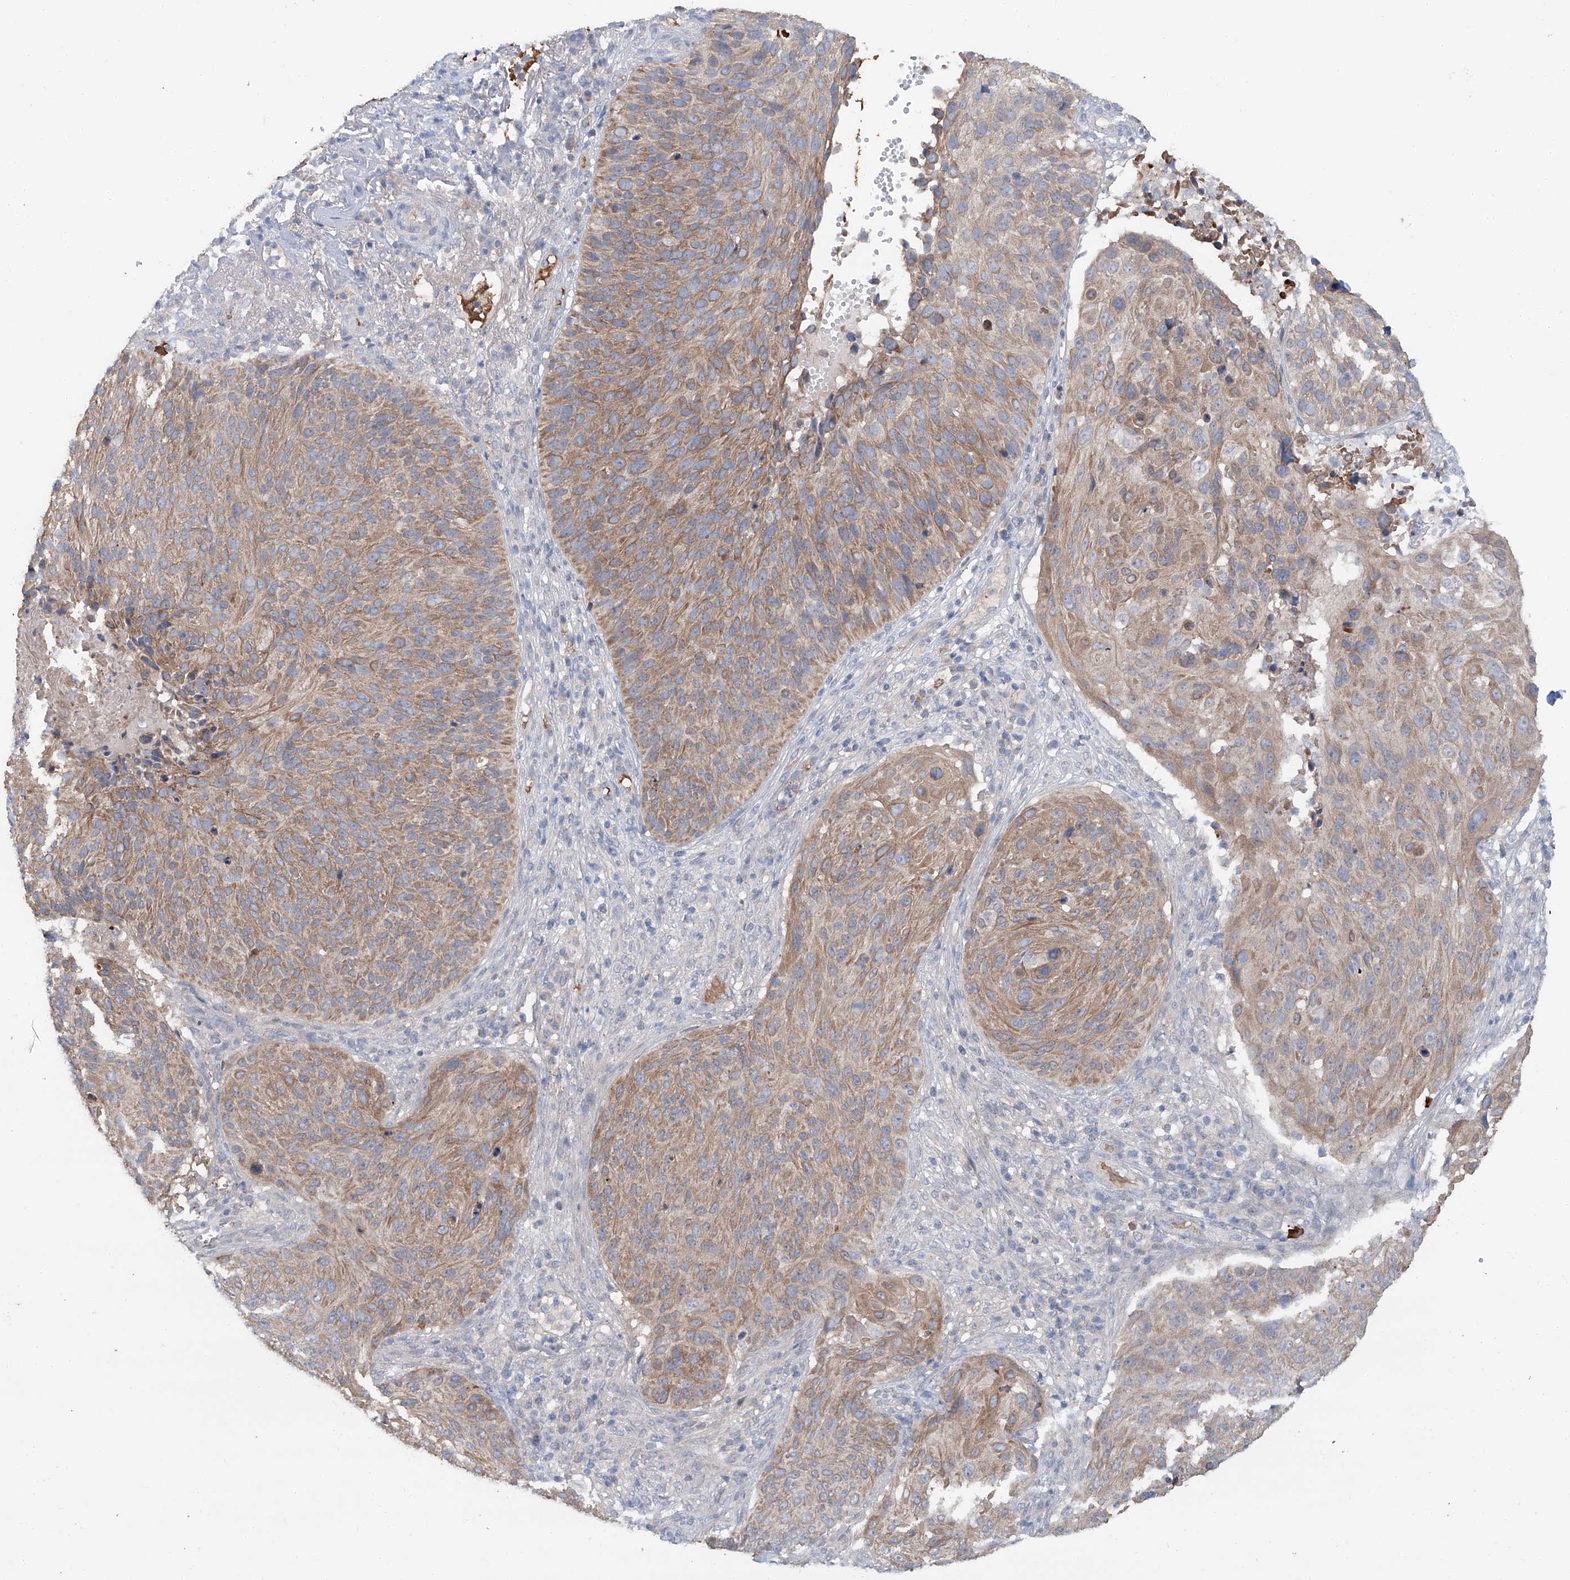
{"staining": {"intensity": "moderate", "quantity": ">75%", "location": "cytoplasmic/membranous"}, "tissue": "cervical cancer", "cell_type": "Tumor cells", "image_type": "cancer", "snomed": [{"axis": "morphology", "description": "Squamous cell carcinoma, NOS"}, {"axis": "topography", "description": "Cervix"}], "caption": "High-magnification brightfield microscopy of cervical cancer stained with DAB (brown) and counterstained with hematoxylin (blue). tumor cells exhibit moderate cytoplasmic/membranous positivity is seen in about>75% of cells.", "gene": "SIX4", "patient": {"sex": "female", "age": 74}}